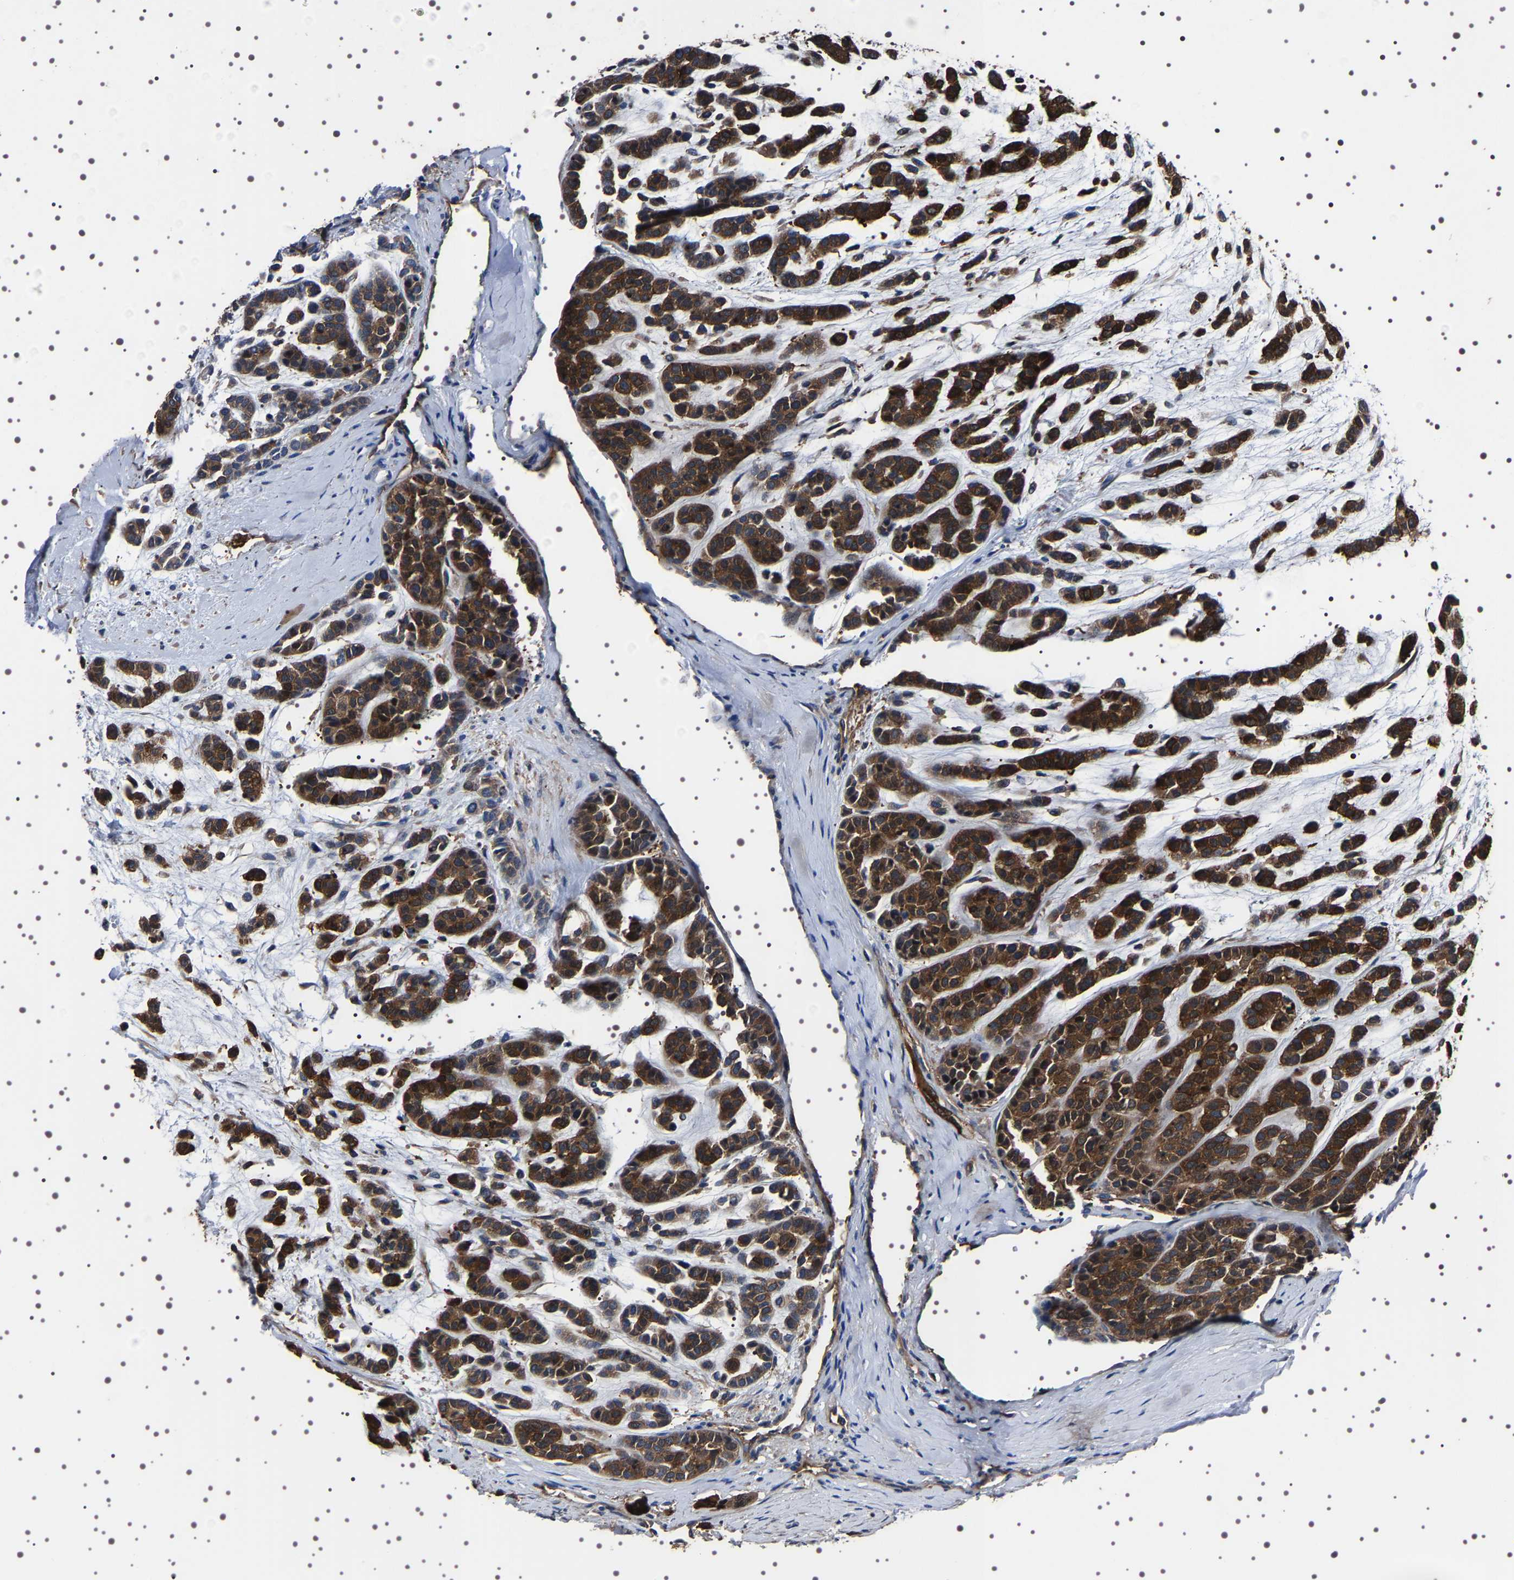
{"staining": {"intensity": "moderate", "quantity": ">75%", "location": "cytoplasmic/membranous"}, "tissue": "head and neck cancer", "cell_type": "Tumor cells", "image_type": "cancer", "snomed": [{"axis": "morphology", "description": "Adenocarcinoma, NOS"}, {"axis": "morphology", "description": "Adenoma, NOS"}, {"axis": "topography", "description": "Head-Neck"}], "caption": "Immunohistochemical staining of human head and neck cancer (adenoma) reveals medium levels of moderate cytoplasmic/membranous expression in approximately >75% of tumor cells.", "gene": "WDR1", "patient": {"sex": "female", "age": 55}}